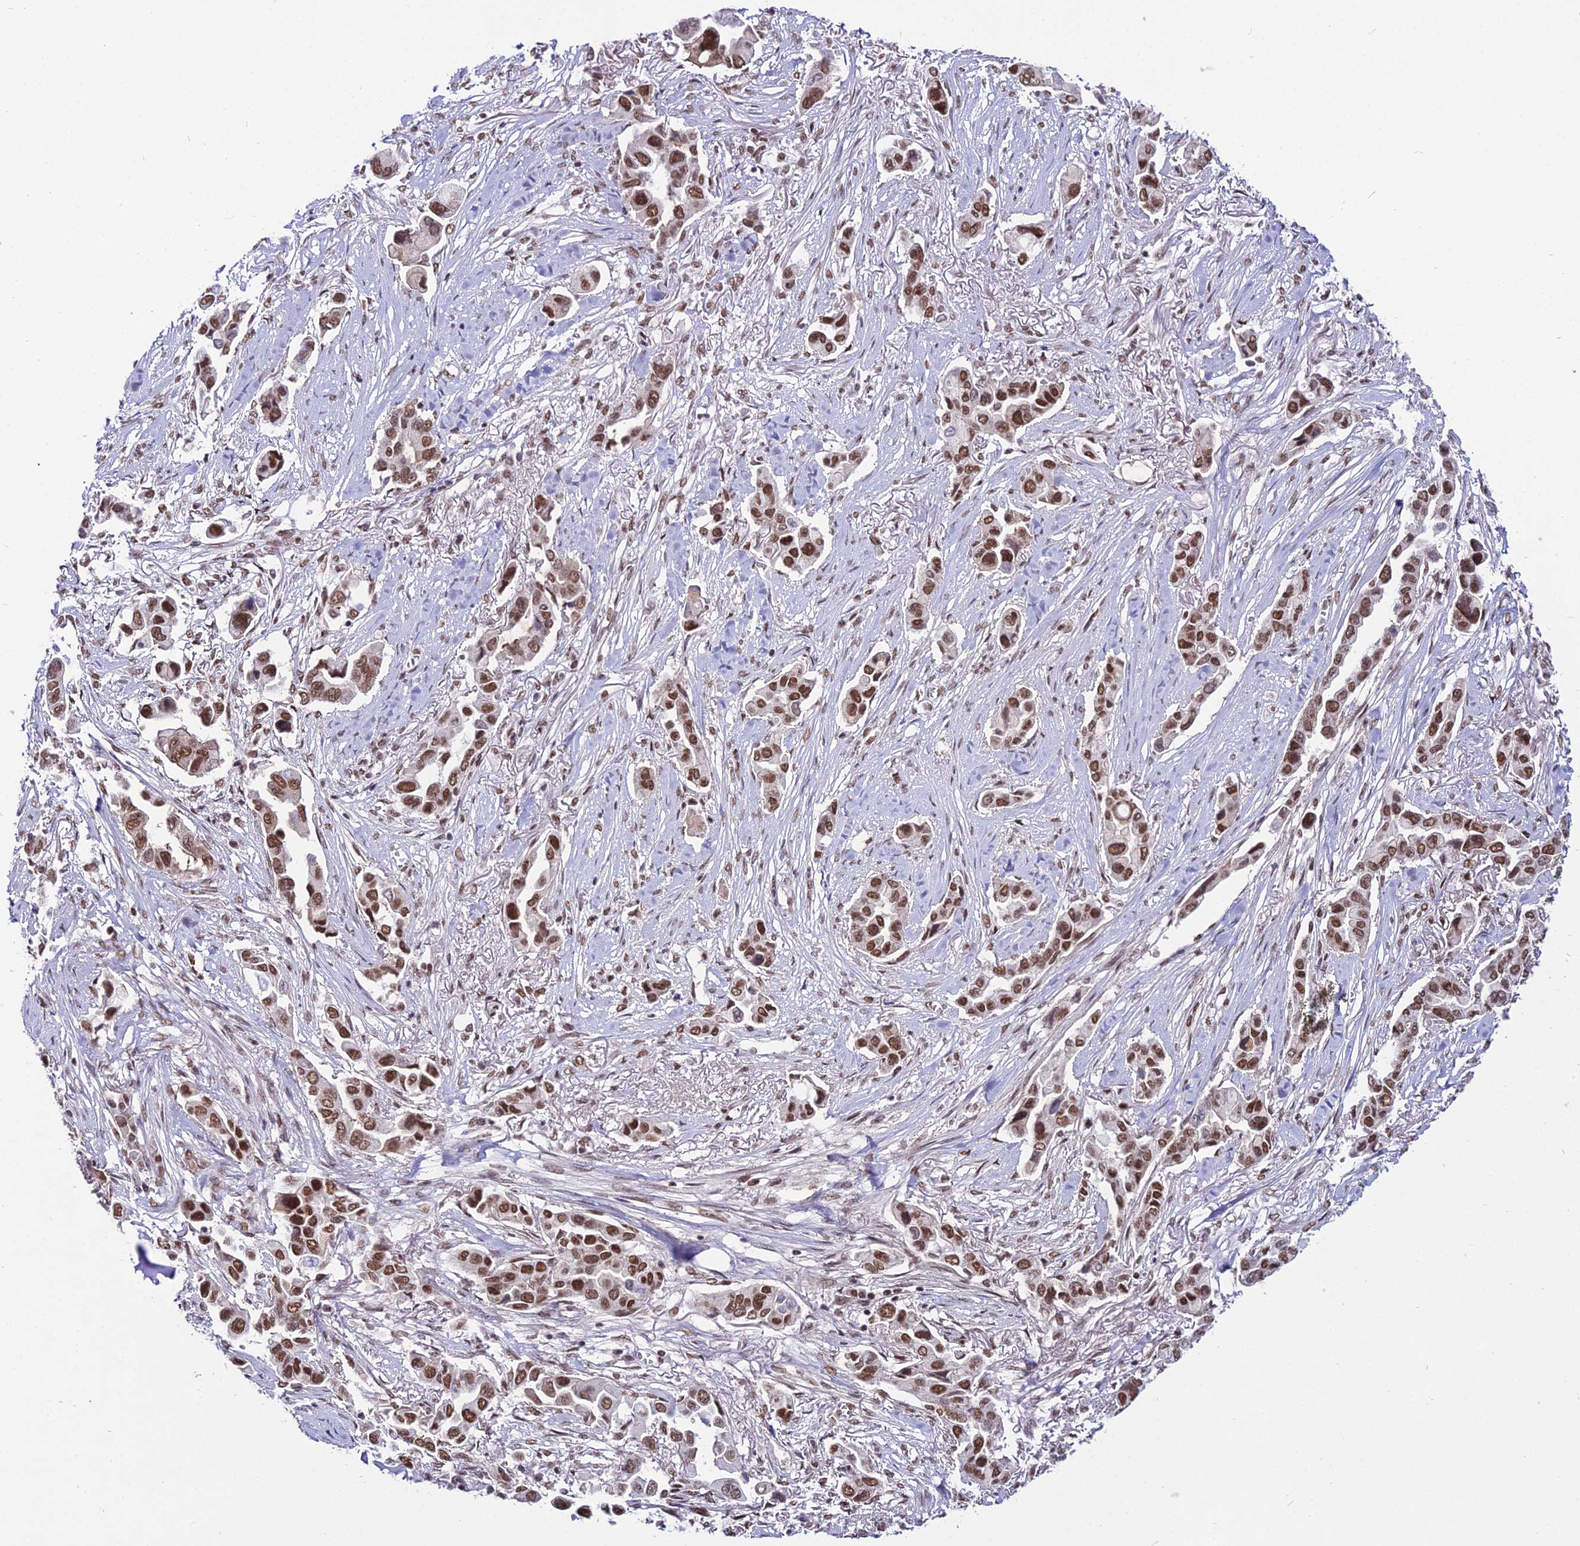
{"staining": {"intensity": "strong", "quantity": "25%-75%", "location": "nuclear"}, "tissue": "lung cancer", "cell_type": "Tumor cells", "image_type": "cancer", "snomed": [{"axis": "morphology", "description": "Adenocarcinoma, NOS"}, {"axis": "topography", "description": "Lung"}], "caption": "This image exhibits immunohistochemistry (IHC) staining of lung adenocarcinoma, with high strong nuclear positivity in approximately 25%-75% of tumor cells.", "gene": "RBM12", "patient": {"sex": "female", "age": 76}}